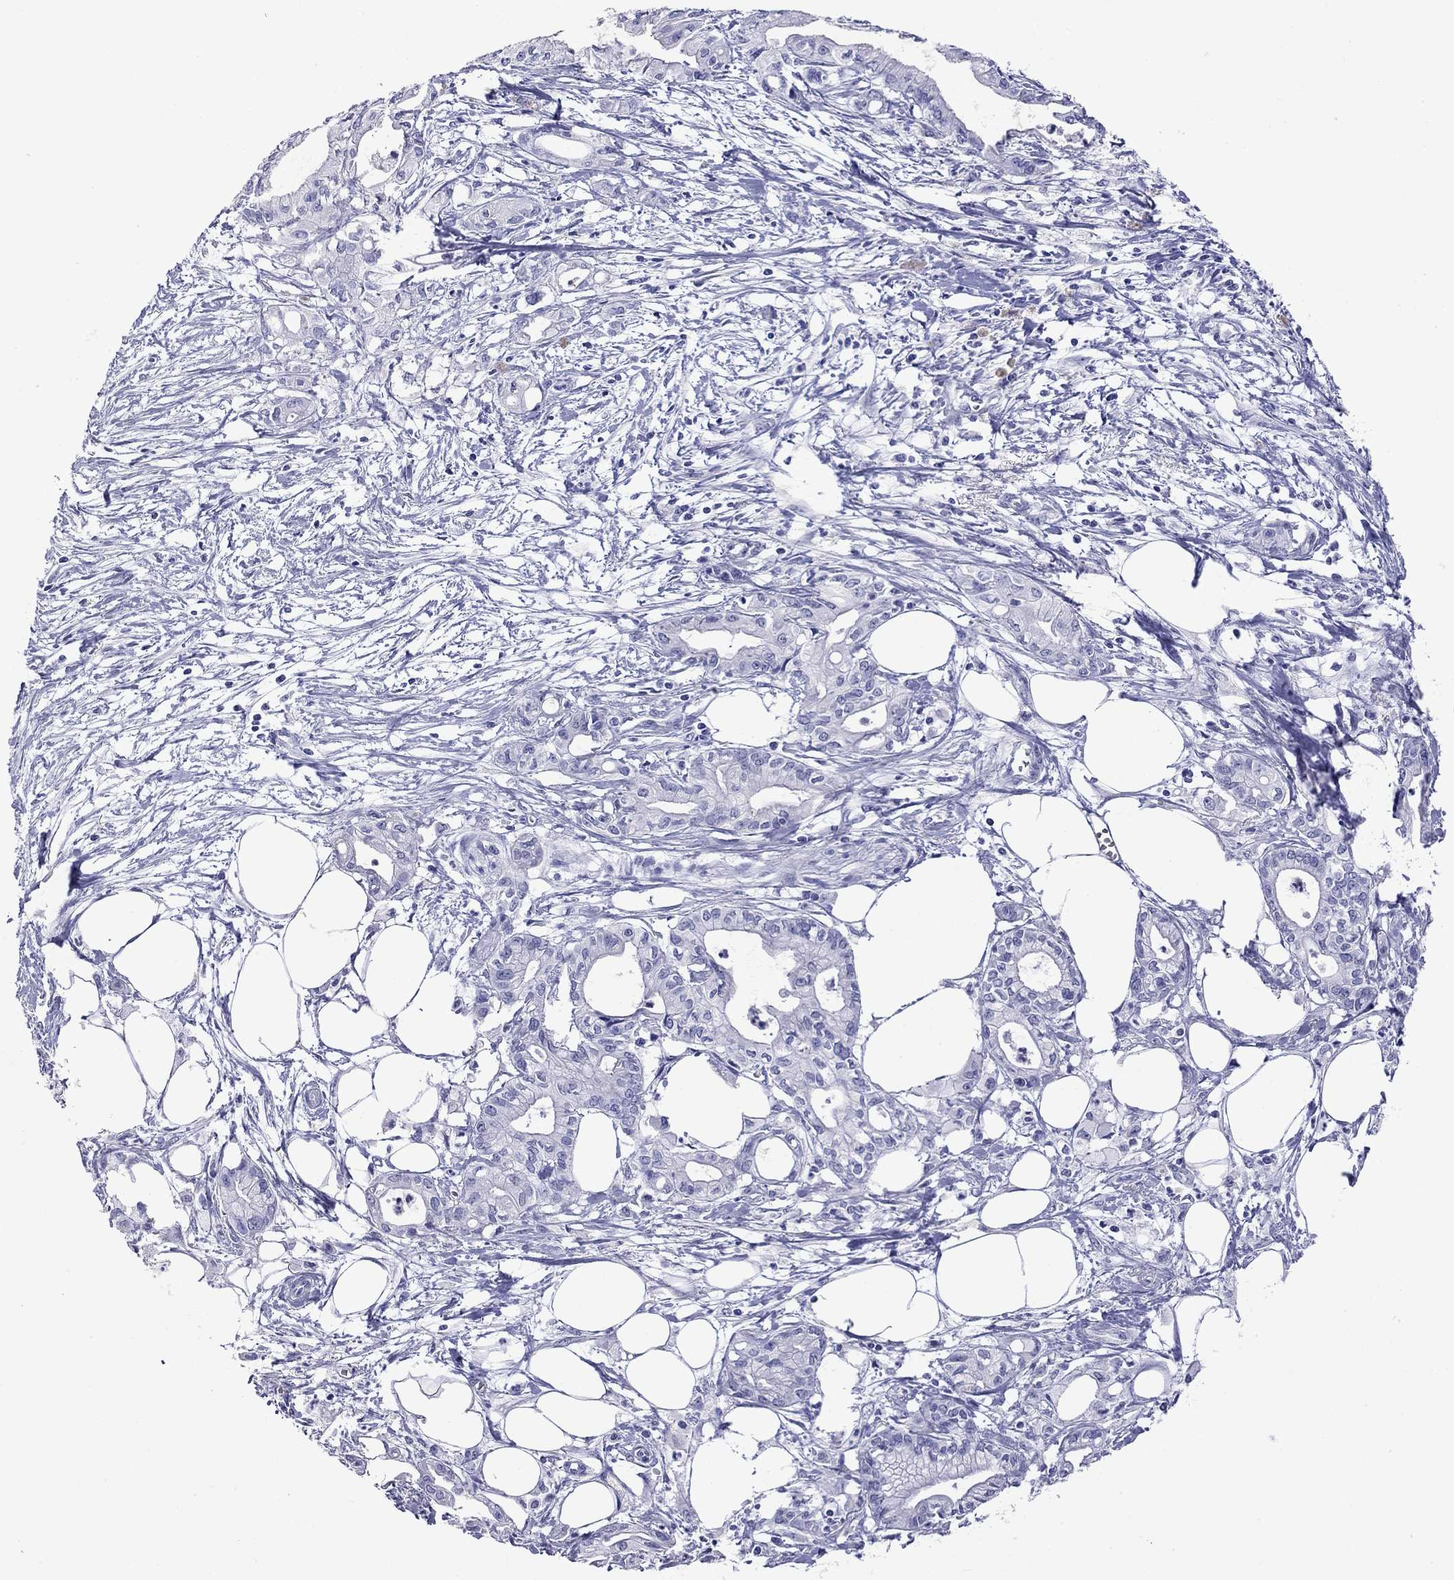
{"staining": {"intensity": "negative", "quantity": "none", "location": "none"}, "tissue": "pancreatic cancer", "cell_type": "Tumor cells", "image_type": "cancer", "snomed": [{"axis": "morphology", "description": "Adenocarcinoma, NOS"}, {"axis": "topography", "description": "Pancreas"}], "caption": "A high-resolution image shows immunohistochemistry staining of pancreatic cancer (adenocarcinoma), which exhibits no significant expression in tumor cells.", "gene": "KIAA2012", "patient": {"sex": "male", "age": 71}}